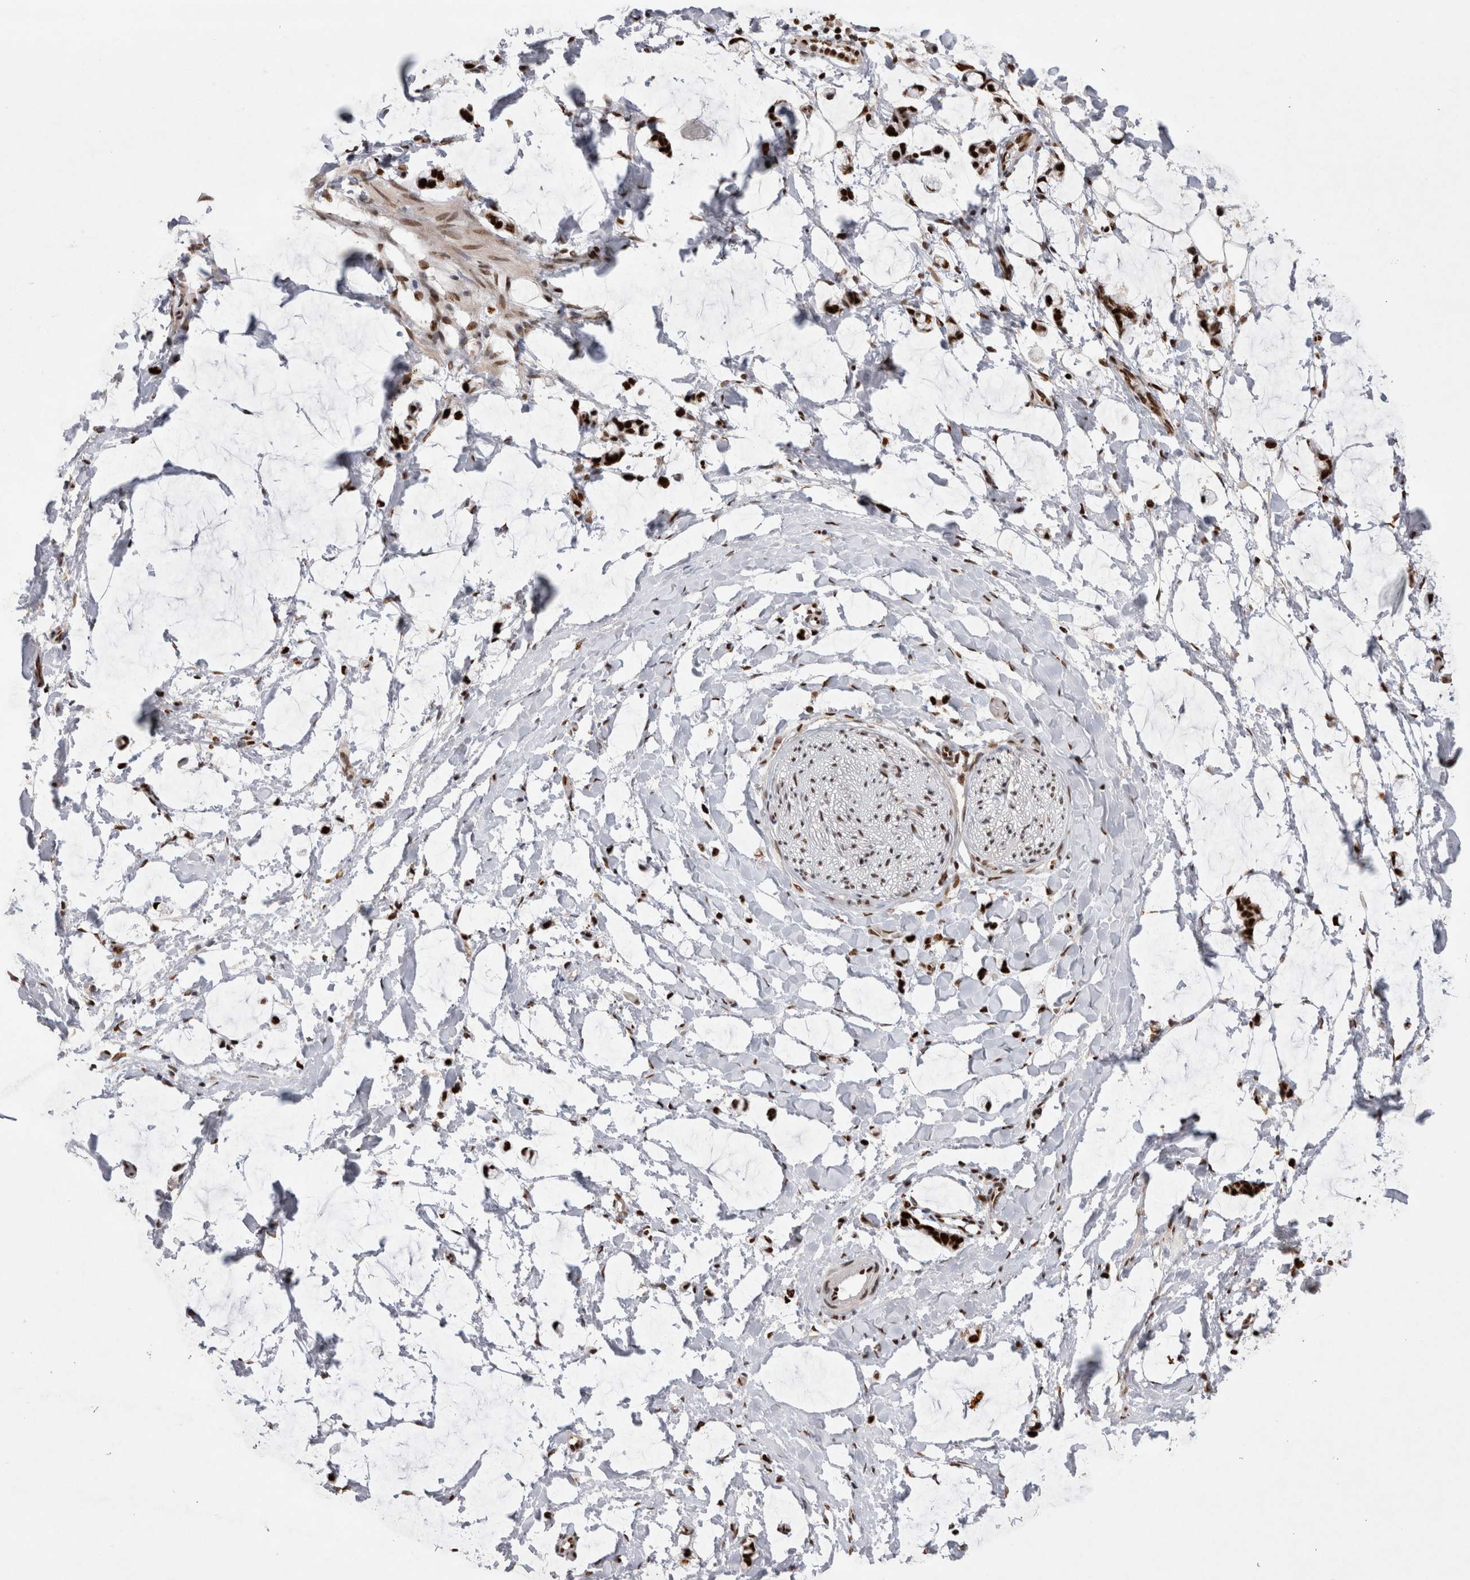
{"staining": {"intensity": "moderate", "quantity": ">75%", "location": "nuclear"}, "tissue": "adipose tissue", "cell_type": "Adipocytes", "image_type": "normal", "snomed": [{"axis": "morphology", "description": "Normal tissue, NOS"}, {"axis": "morphology", "description": "Adenocarcinoma, NOS"}, {"axis": "topography", "description": "Colon"}, {"axis": "topography", "description": "Peripheral nerve tissue"}], "caption": "Protein staining displays moderate nuclear positivity in about >75% of adipocytes in normal adipose tissue.", "gene": "EYA2", "patient": {"sex": "male", "age": 14}}